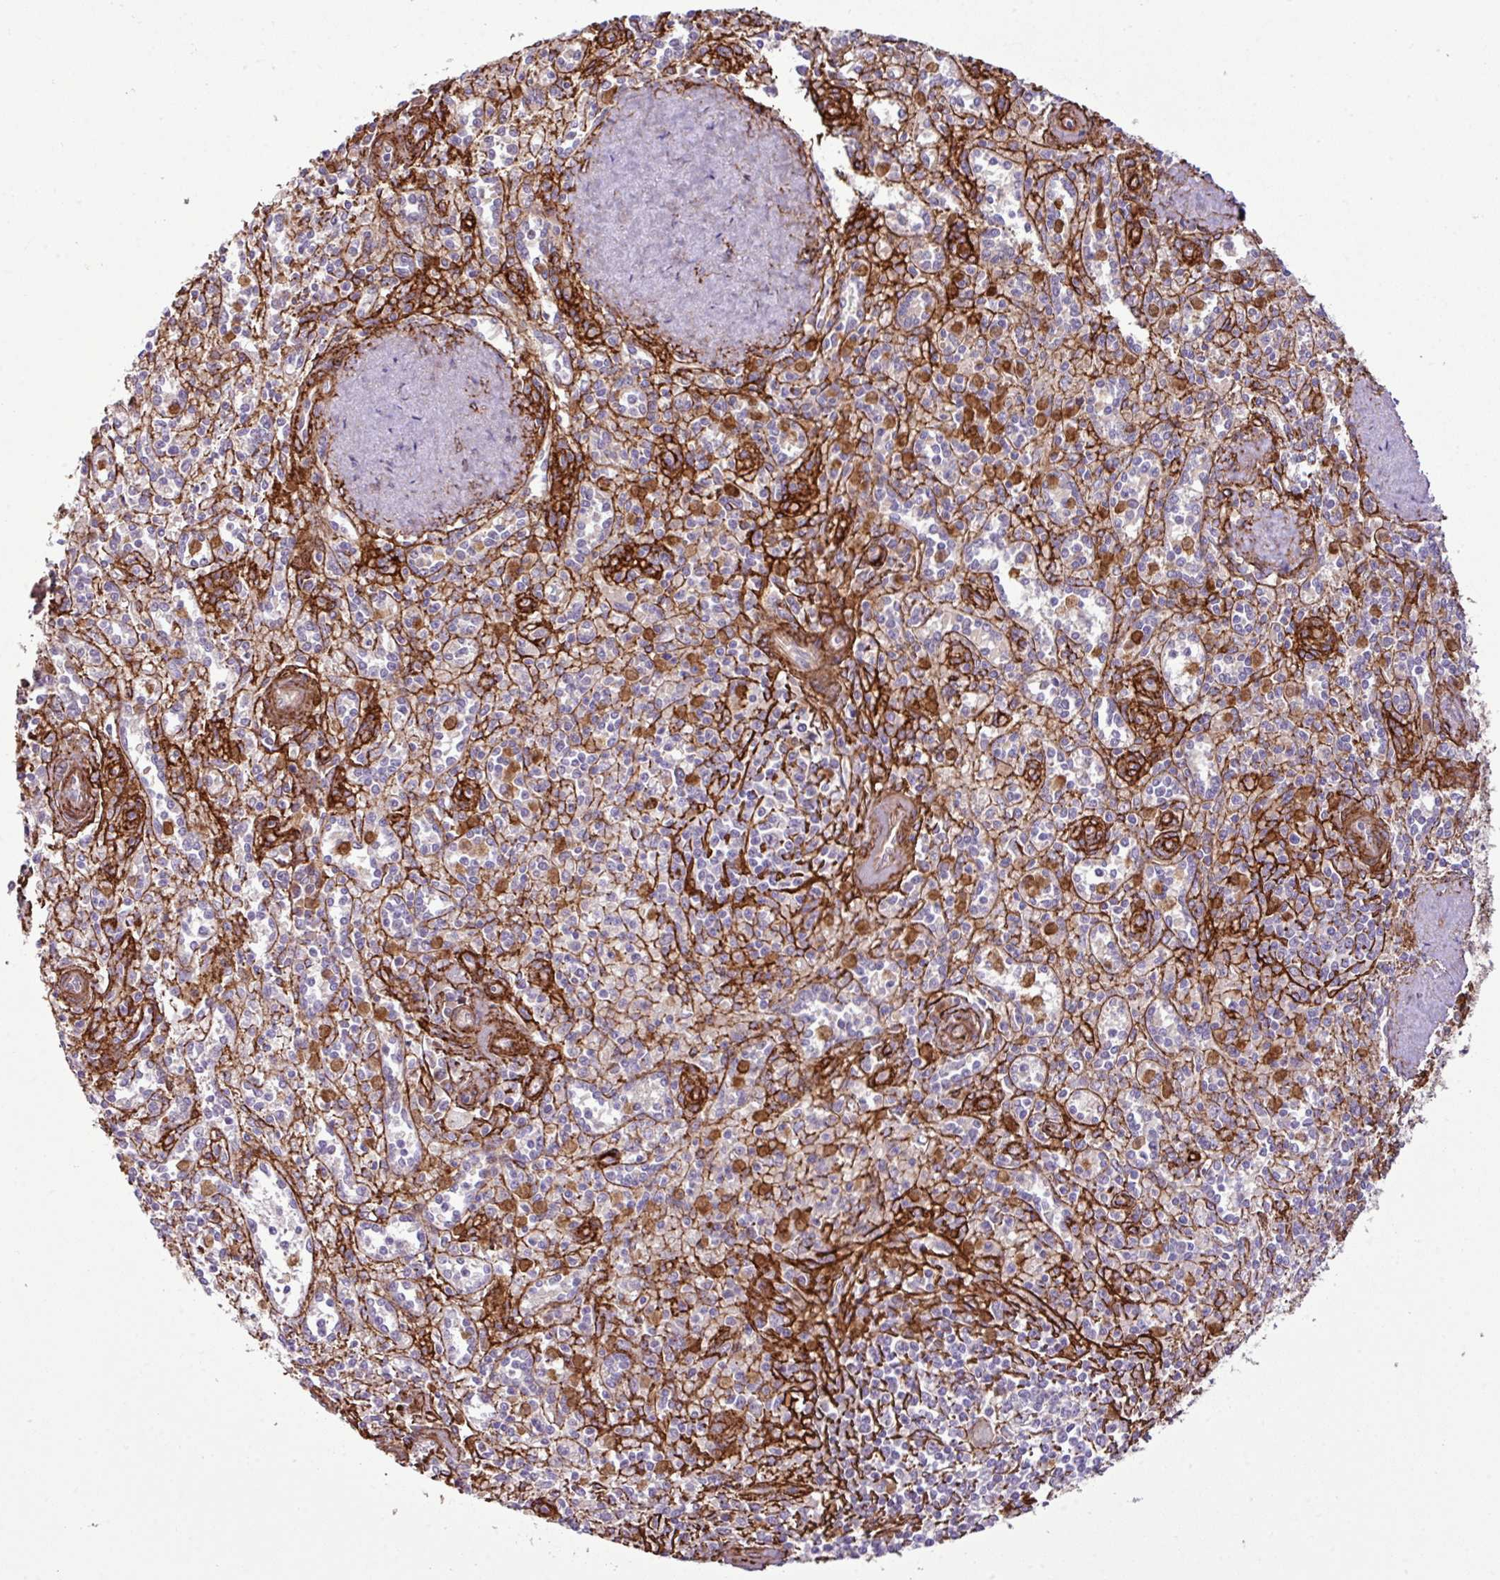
{"staining": {"intensity": "strong", "quantity": "25%-75%", "location": "cytoplasmic/membranous"}, "tissue": "spleen", "cell_type": "Cells in red pulp", "image_type": "normal", "snomed": [{"axis": "morphology", "description": "Normal tissue, NOS"}, {"axis": "topography", "description": "Spleen"}], "caption": "Immunohistochemical staining of normal human spleen displays strong cytoplasmic/membranous protein staining in about 25%-75% of cells in red pulp. The protein is shown in brown color, while the nuclei are stained blue.", "gene": "FAM47E", "patient": {"sex": "female", "age": 70}}